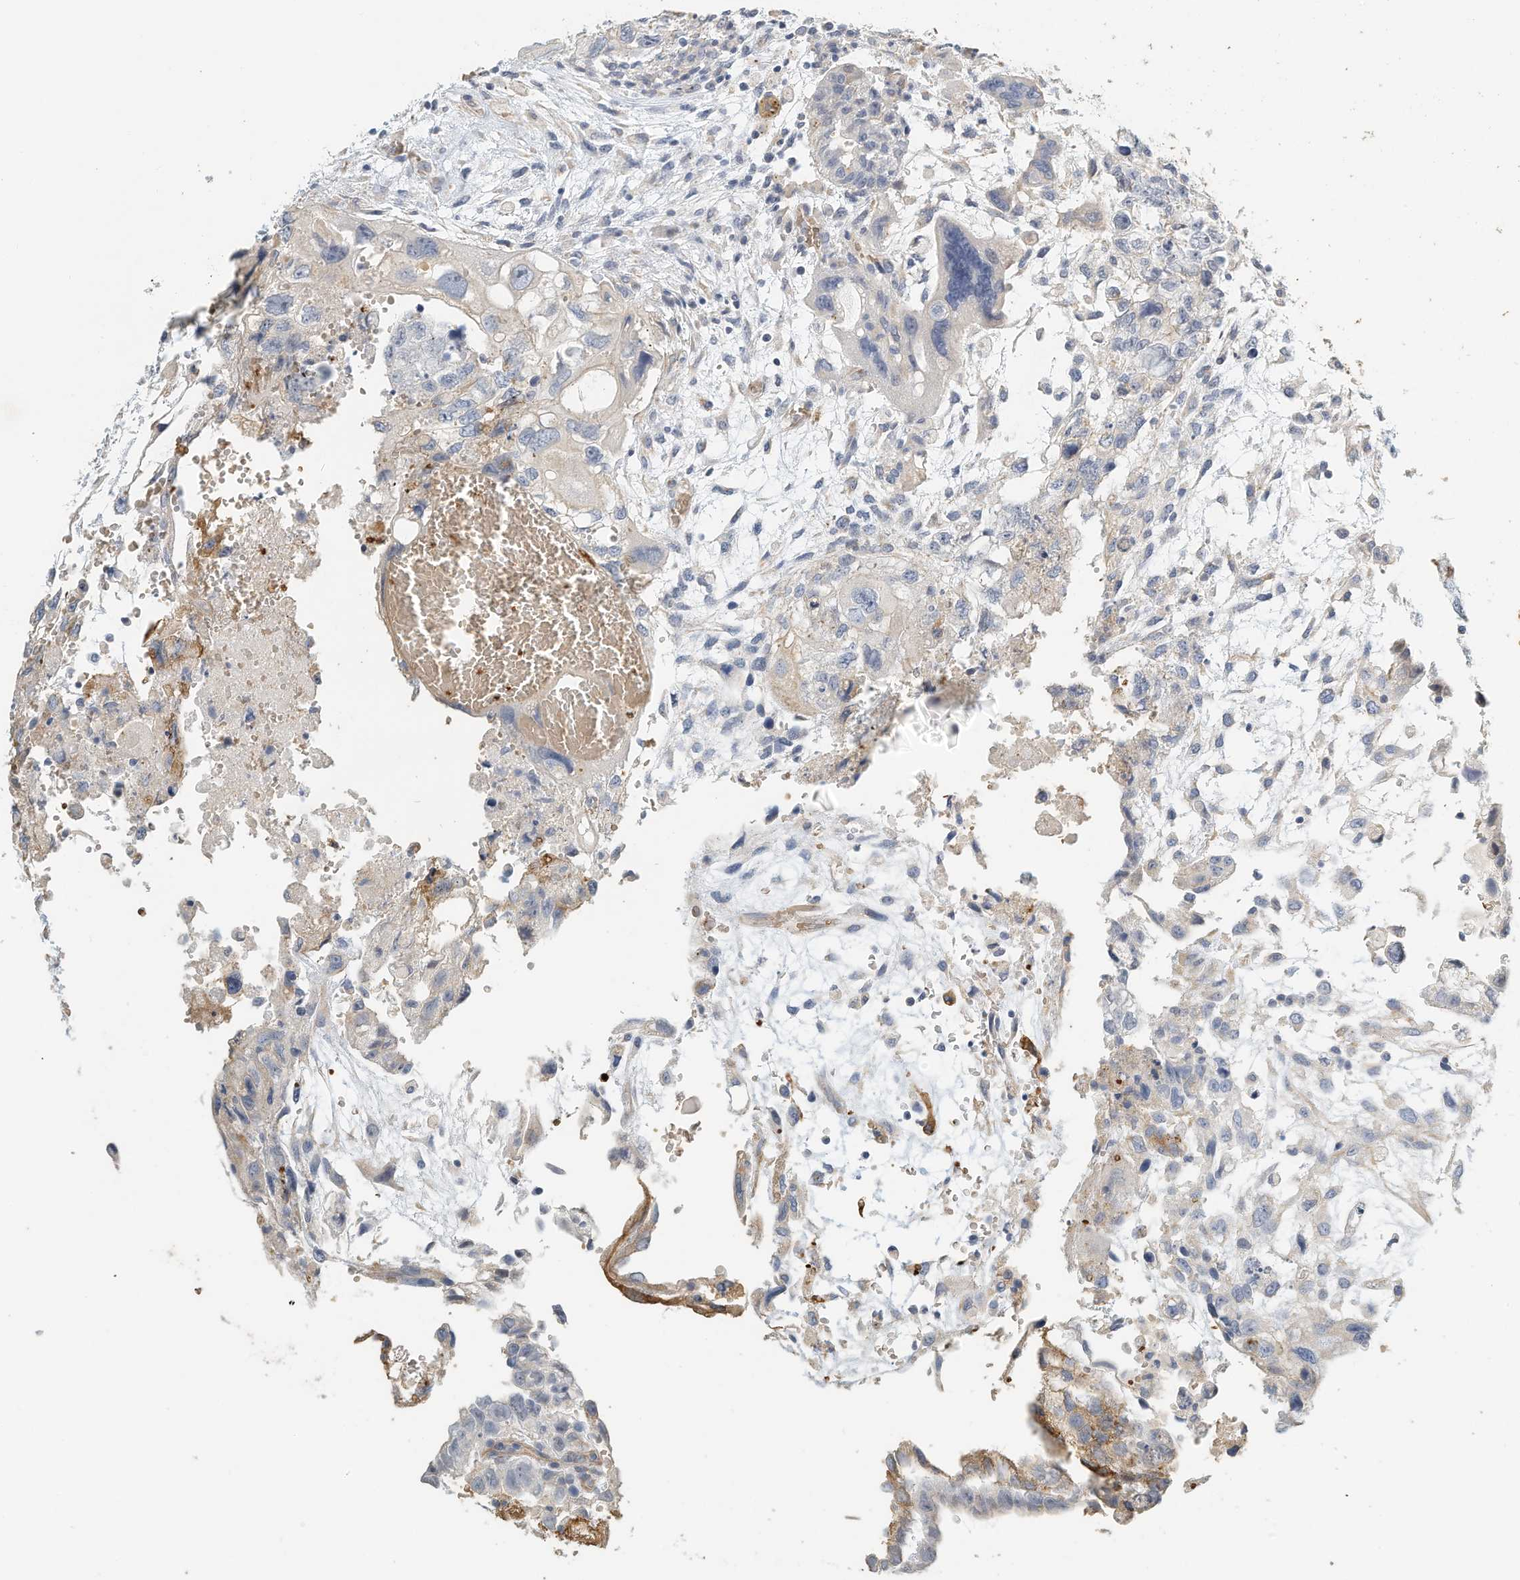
{"staining": {"intensity": "negative", "quantity": "none", "location": "none"}, "tissue": "testis cancer", "cell_type": "Tumor cells", "image_type": "cancer", "snomed": [{"axis": "morphology", "description": "Carcinoma, Embryonal, NOS"}, {"axis": "topography", "description": "Testis"}], "caption": "This is a histopathology image of immunohistochemistry staining of testis cancer, which shows no expression in tumor cells. The staining was performed using DAB (3,3'-diaminobenzidine) to visualize the protein expression in brown, while the nuclei were stained in blue with hematoxylin (Magnification: 20x).", "gene": "RCAN3", "patient": {"sex": "male", "age": 36}}